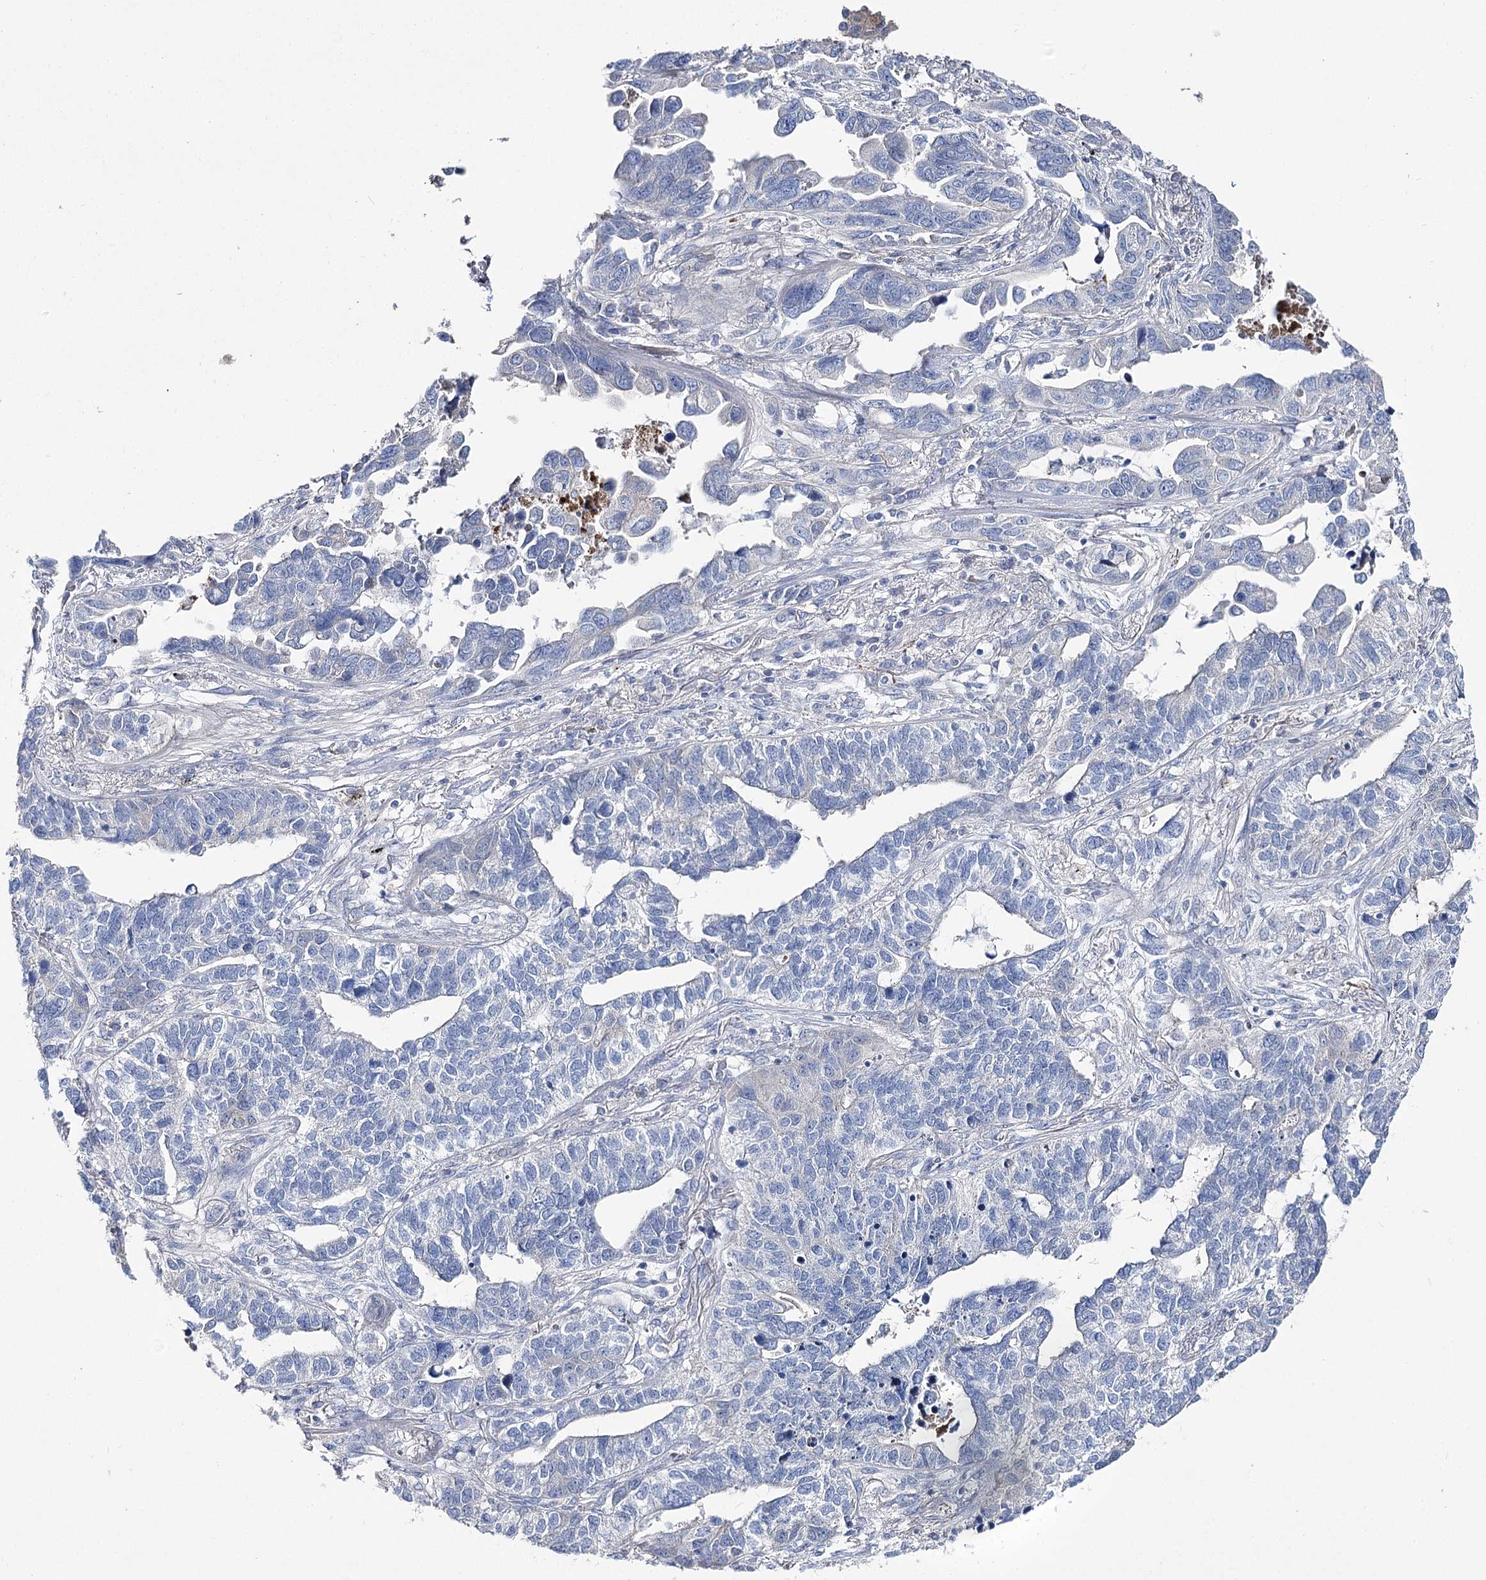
{"staining": {"intensity": "negative", "quantity": "none", "location": "none"}, "tissue": "lung cancer", "cell_type": "Tumor cells", "image_type": "cancer", "snomed": [{"axis": "morphology", "description": "Adenocarcinoma, NOS"}, {"axis": "topography", "description": "Lung"}], "caption": "A photomicrograph of lung cancer (adenocarcinoma) stained for a protein displays no brown staining in tumor cells.", "gene": "NRAP", "patient": {"sex": "male", "age": 67}}